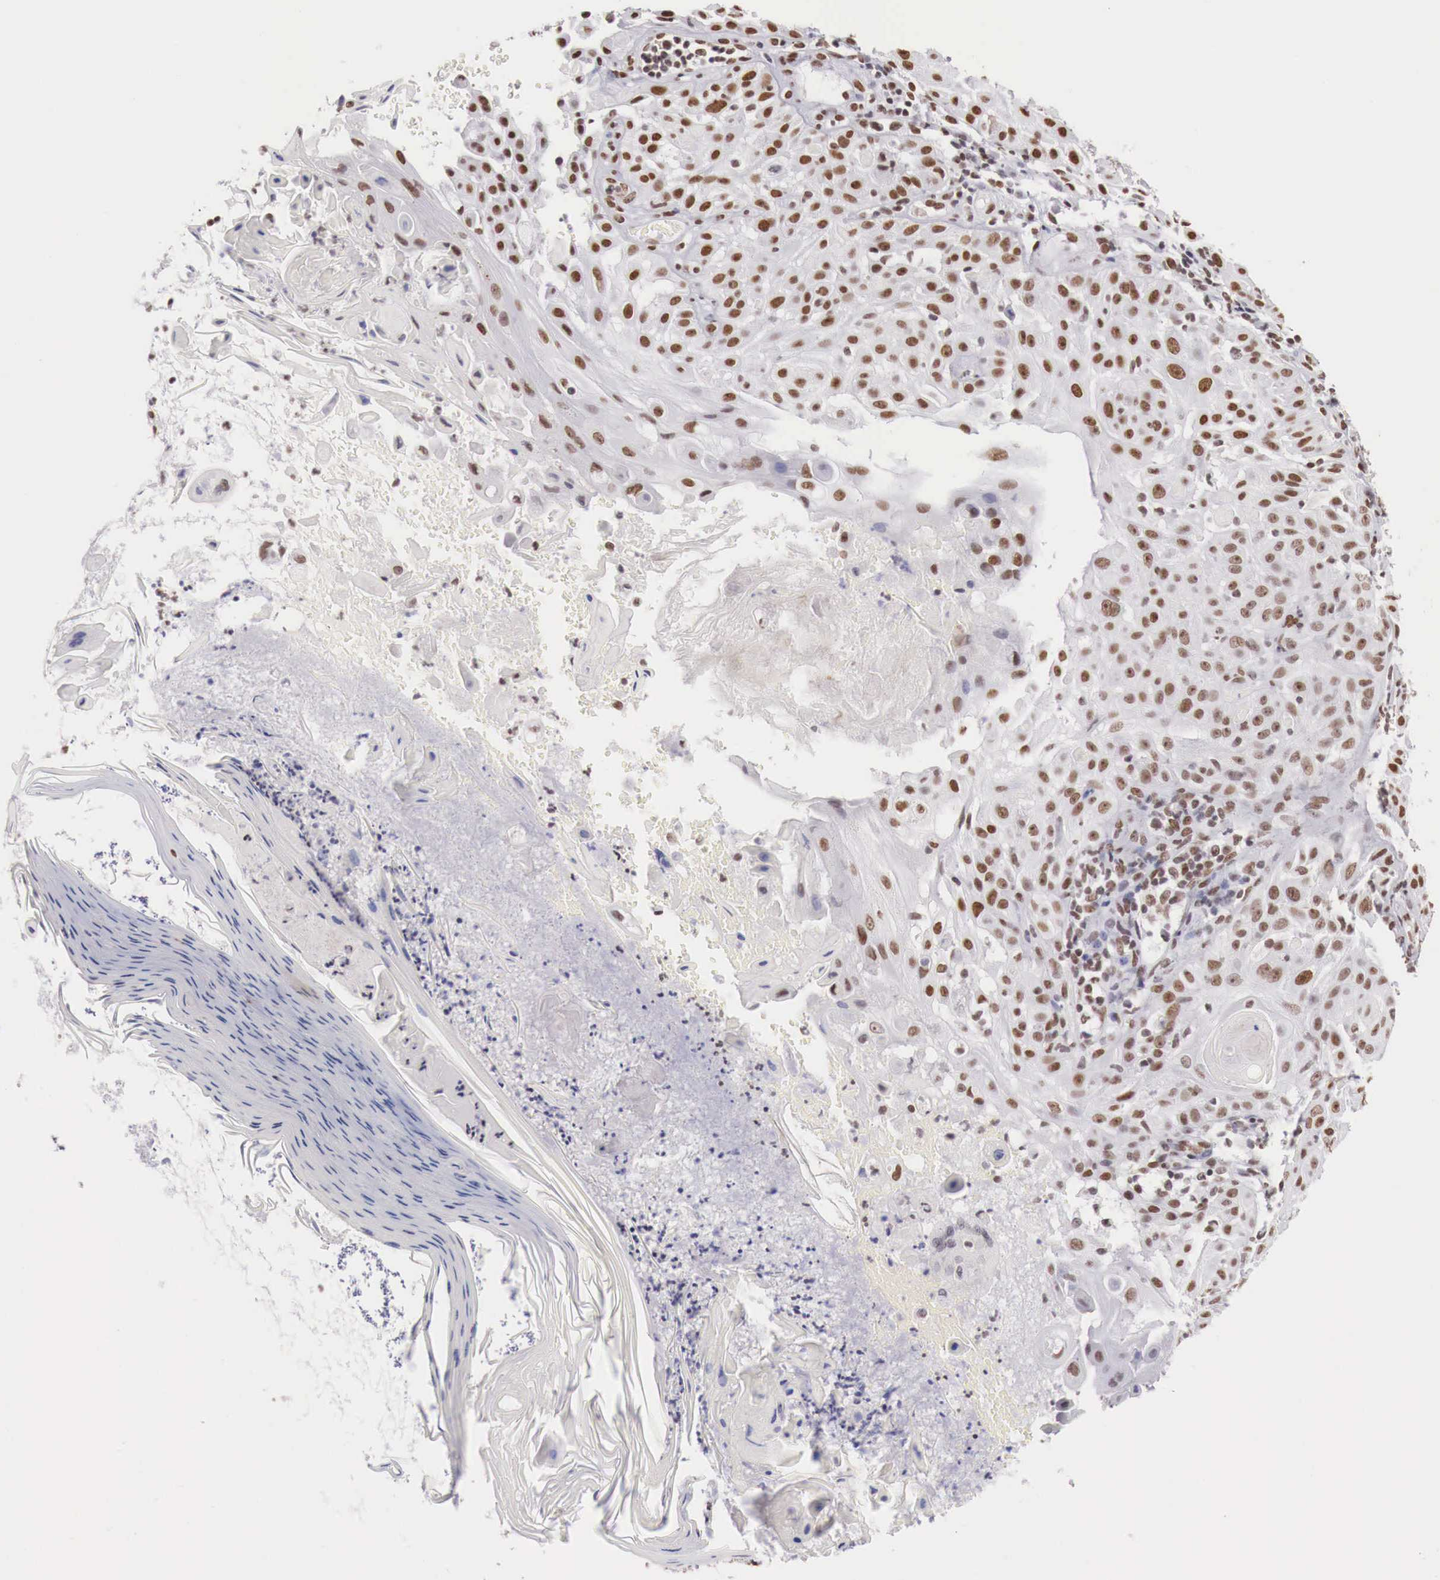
{"staining": {"intensity": "strong", "quantity": "25%-75%", "location": "nuclear"}, "tissue": "skin cancer", "cell_type": "Tumor cells", "image_type": "cancer", "snomed": [{"axis": "morphology", "description": "Squamous cell carcinoma, NOS"}, {"axis": "topography", "description": "Skin"}], "caption": "Protein staining of skin cancer (squamous cell carcinoma) tissue shows strong nuclear positivity in about 25%-75% of tumor cells.", "gene": "PHF14", "patient": {"sex": "female", "age": 89}}